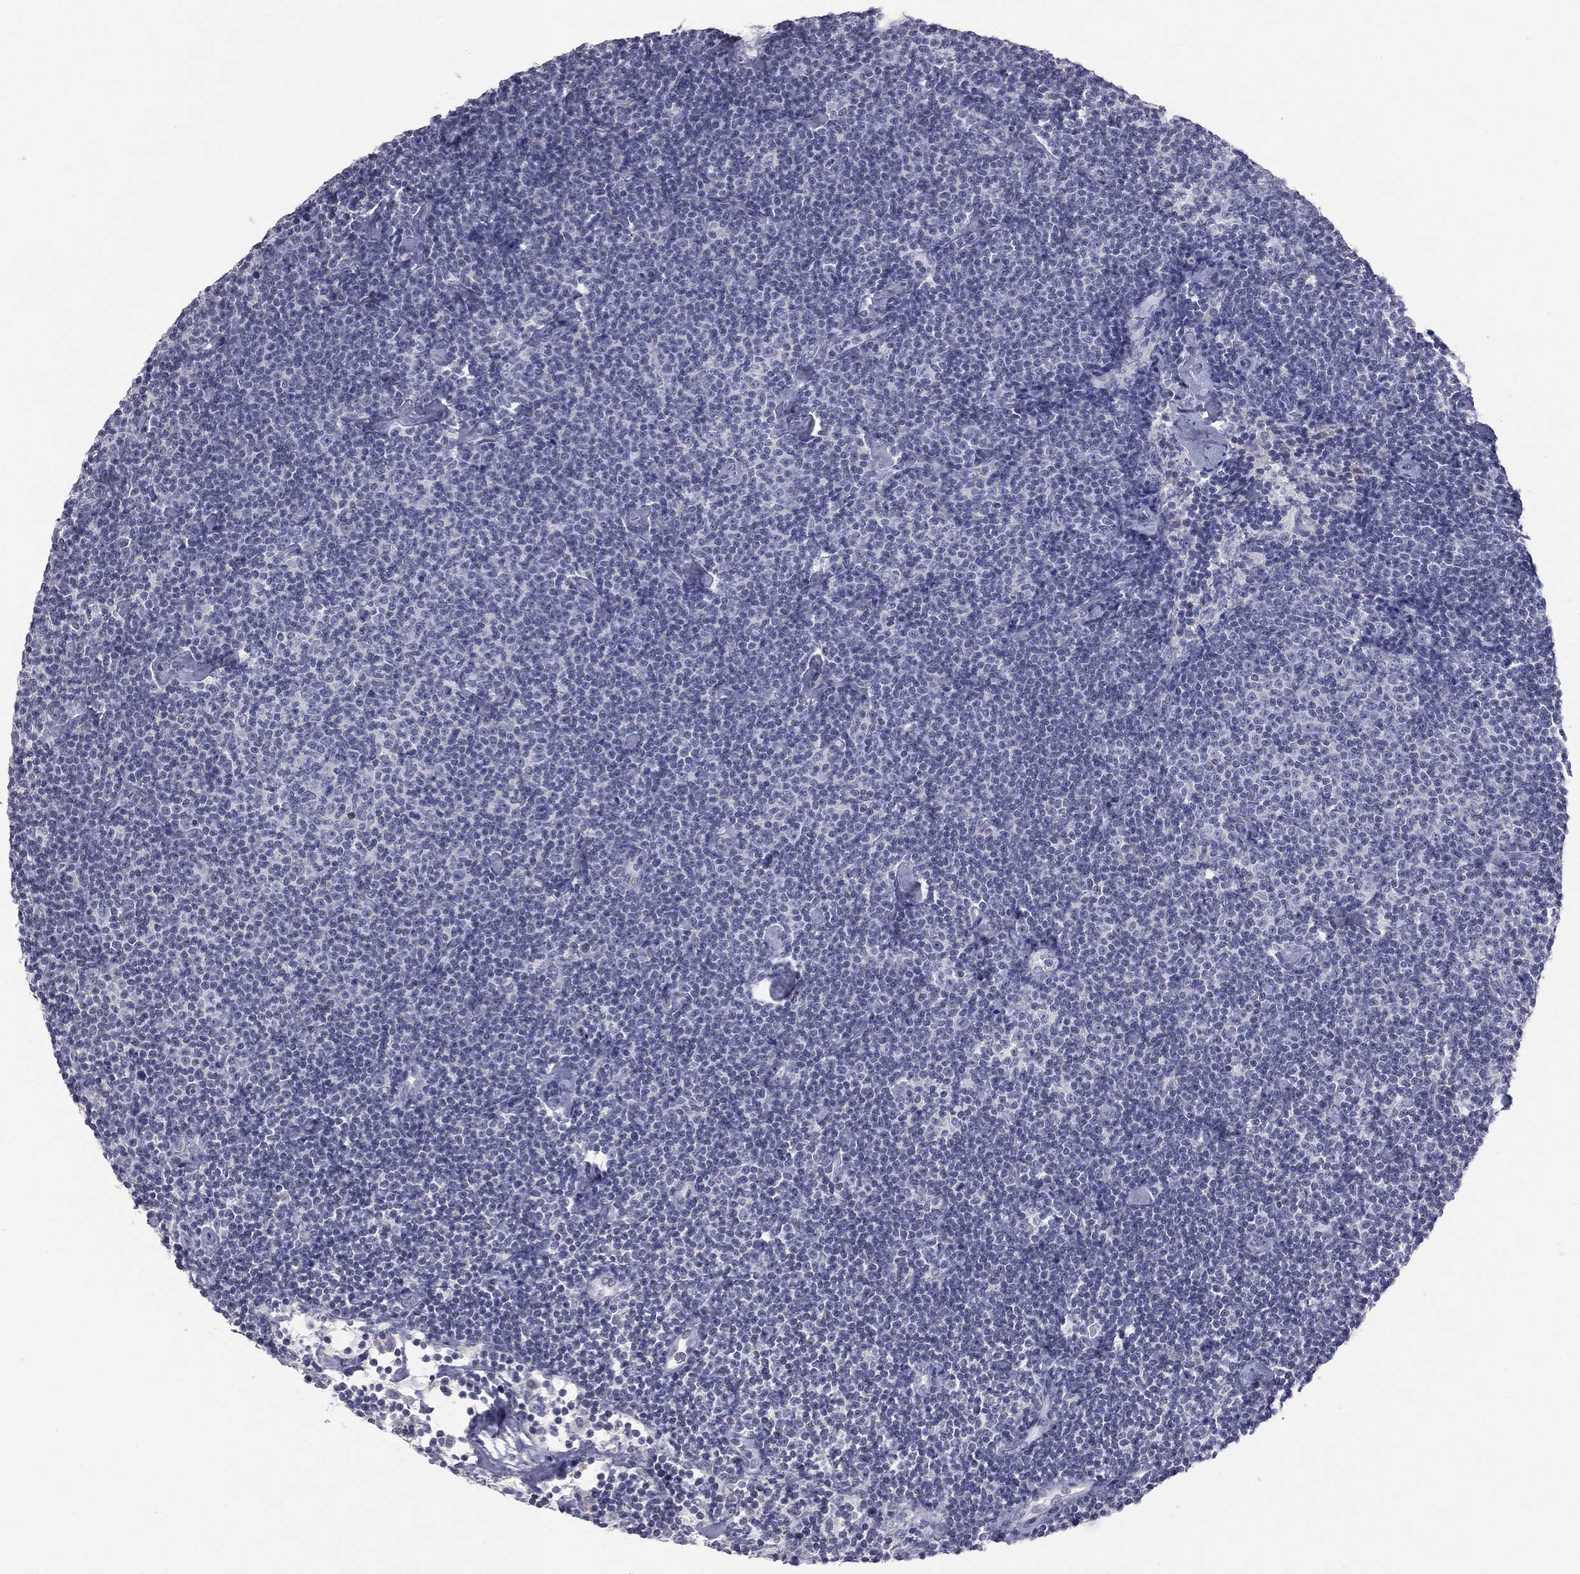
{"staining": {"intensity": "negative", "quantity": "none", "location": "none"}, "tissue": "lymphoma", "cell_type": "Tumor cells", "image_type": "cancer", "snomed": [{"axis": "morphology", "description": "Malignant lymphoma, non-Hodgkin's type, Low grade"}, {"axis": "topography", "description": "Lymph node"}], "caption": "Micrograph shows no significant protein staining in tumor cells of malignant lymphoma, non-Hodgkin's type (low-grade).", "gene": "DMKN", "patient": {"sex": "male", "age": 81}}